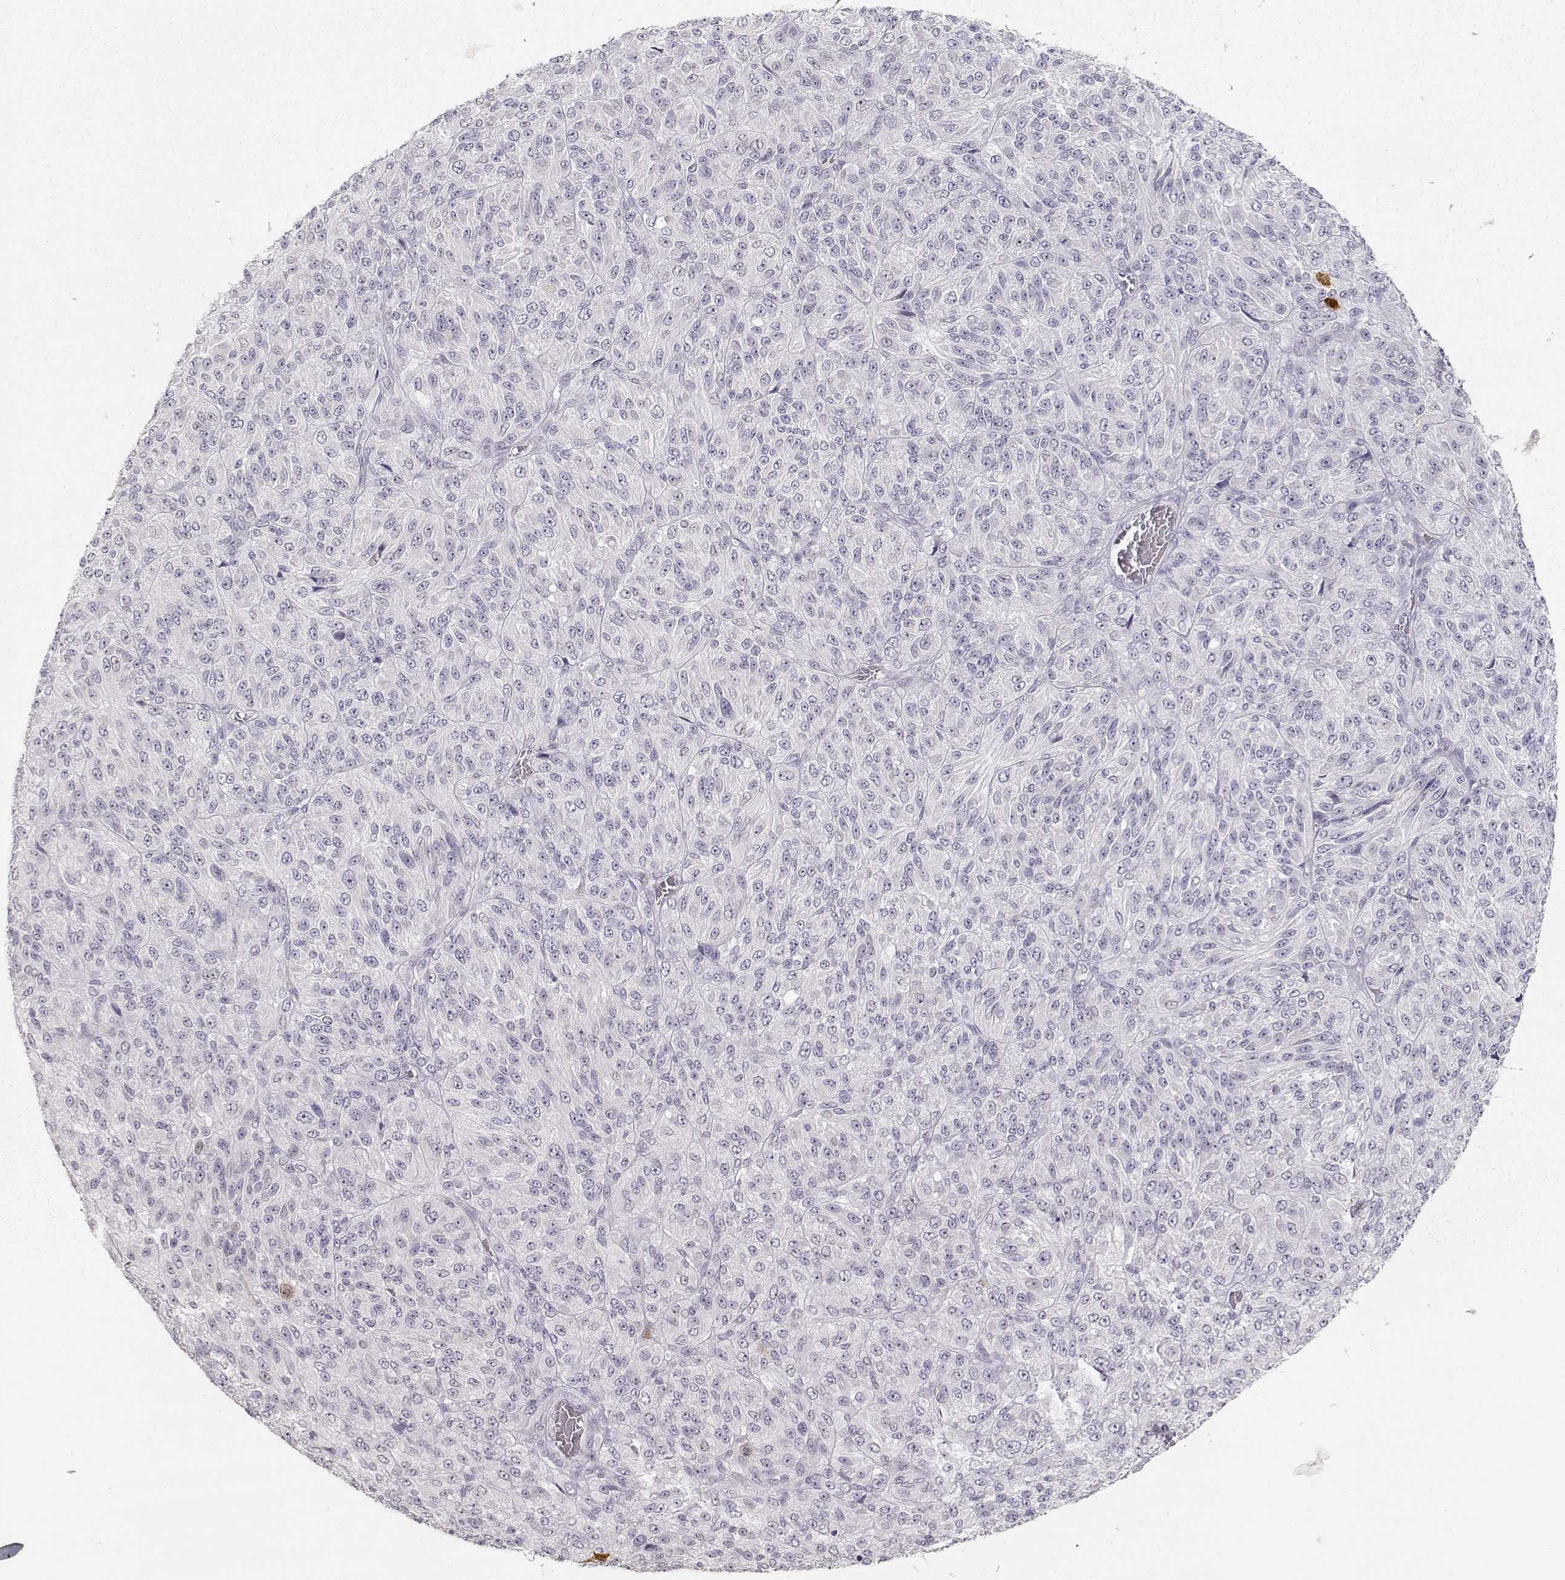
{"staining": {"intensity": "negative", "quantity": "none", "location": "none"}, "tissue": "melanoma", "cell_type": "Tumor cells", "image_type": "cancer", "snomed": [{"axis": "morphology", "description": "Malignant melanoma, Metastatic site"}, {"axis": "topography", "description": "Brain"}], "caption": "The immunohistochemistry photomicrograph has no significant expression in tumor cells of malignant melanoma (metastatic site) tissue.", "gene": "S100B", "patient": {"sex": "female", "age": 56}}